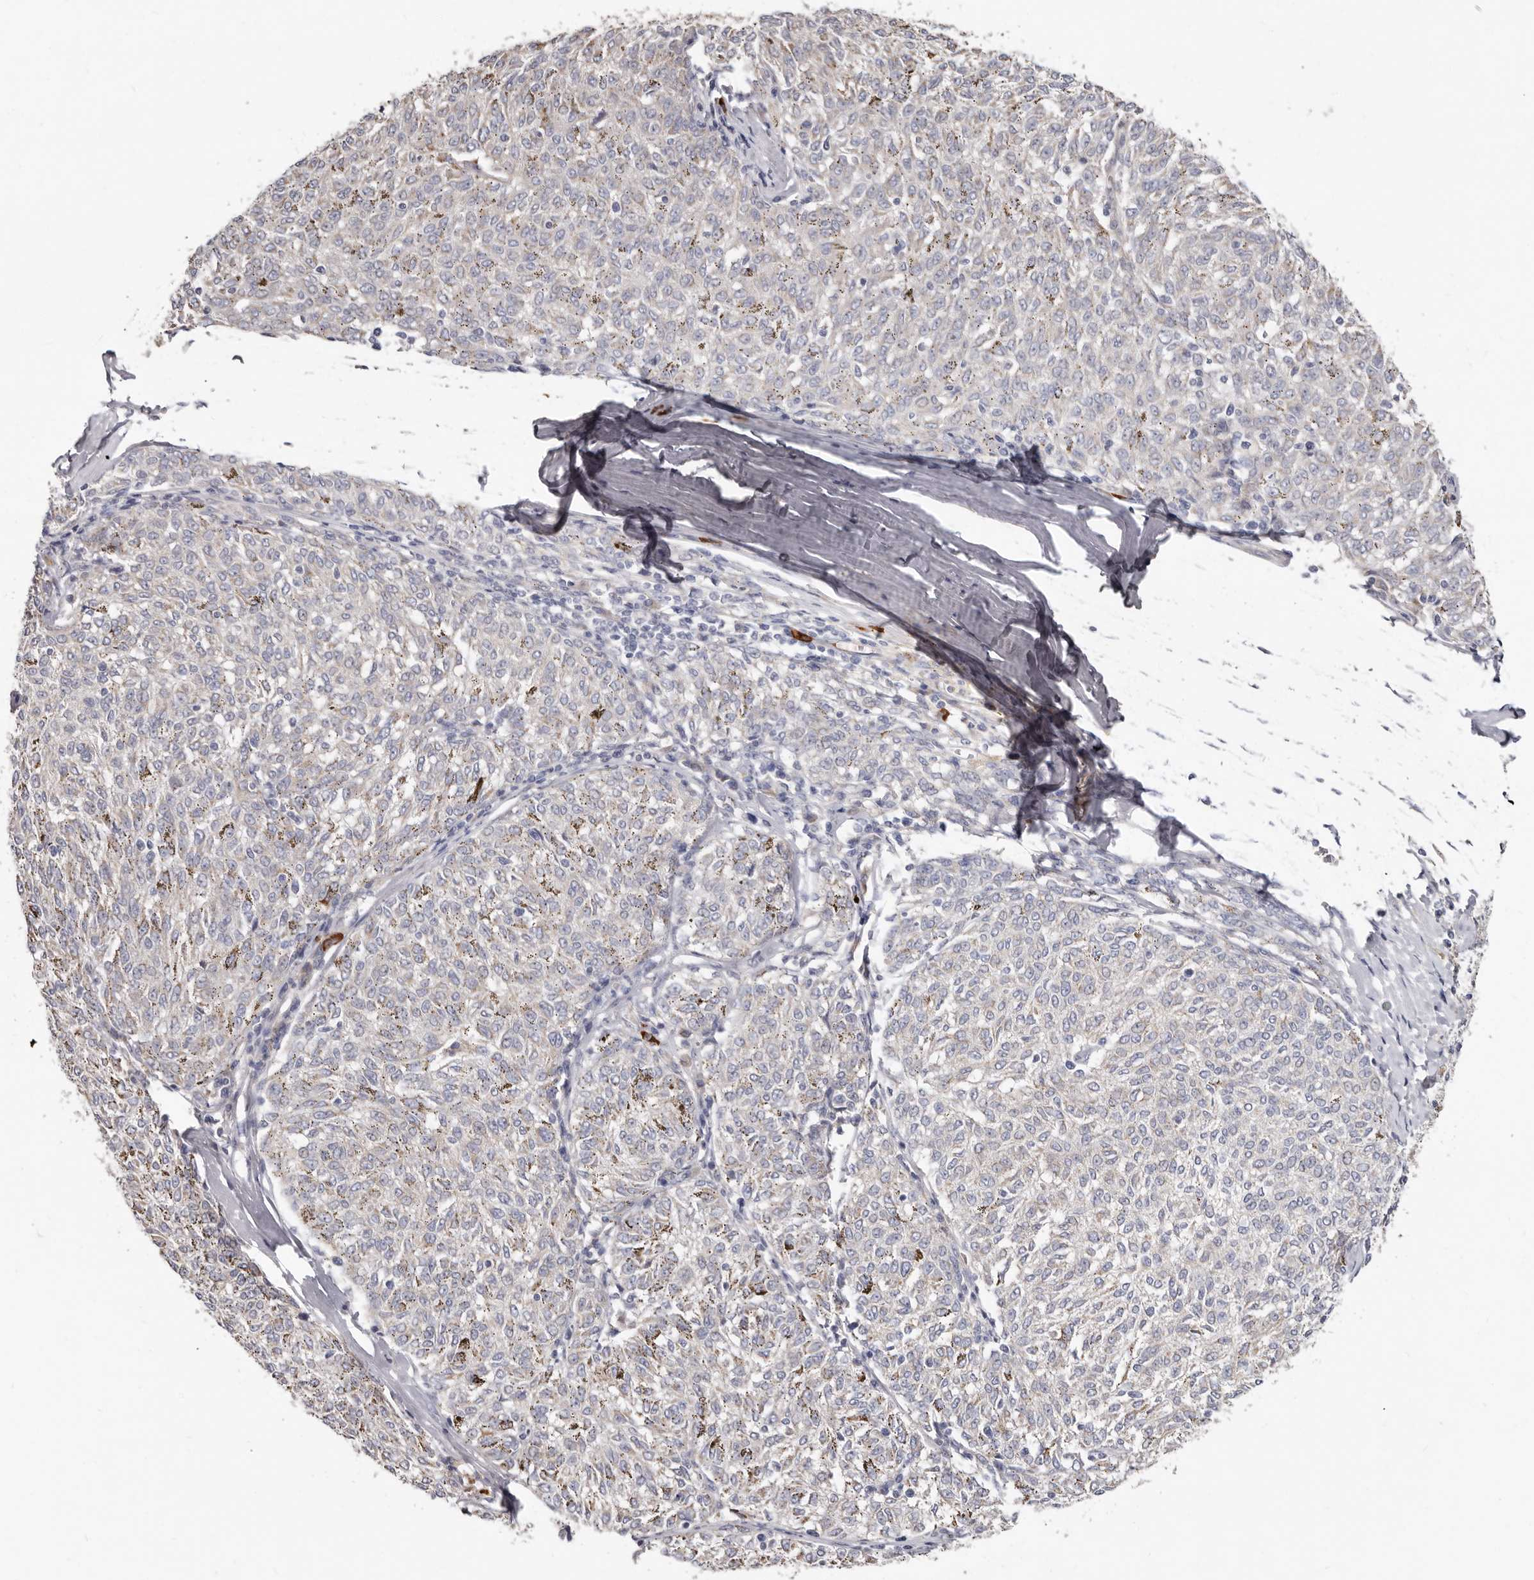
{"staining": {"intensity": "negative", "quantity": "none", "location": "none"}, "tissue": "melanoma", "cell_type": "Tumor cells", "image_type": "cancer", "snomed": [{"axis": "morphology", "description": "Malignant melanoma, NOS"}, {"axis": "topography", "description": "Skin"}], "caption": "Immunohistochemical staining of human malignant melanoma reveals no significant expression in tumor cells. Nuclei are stained in blue.", "gene": "SPTA1", "patient": {"sex": "female", "age": 72}}